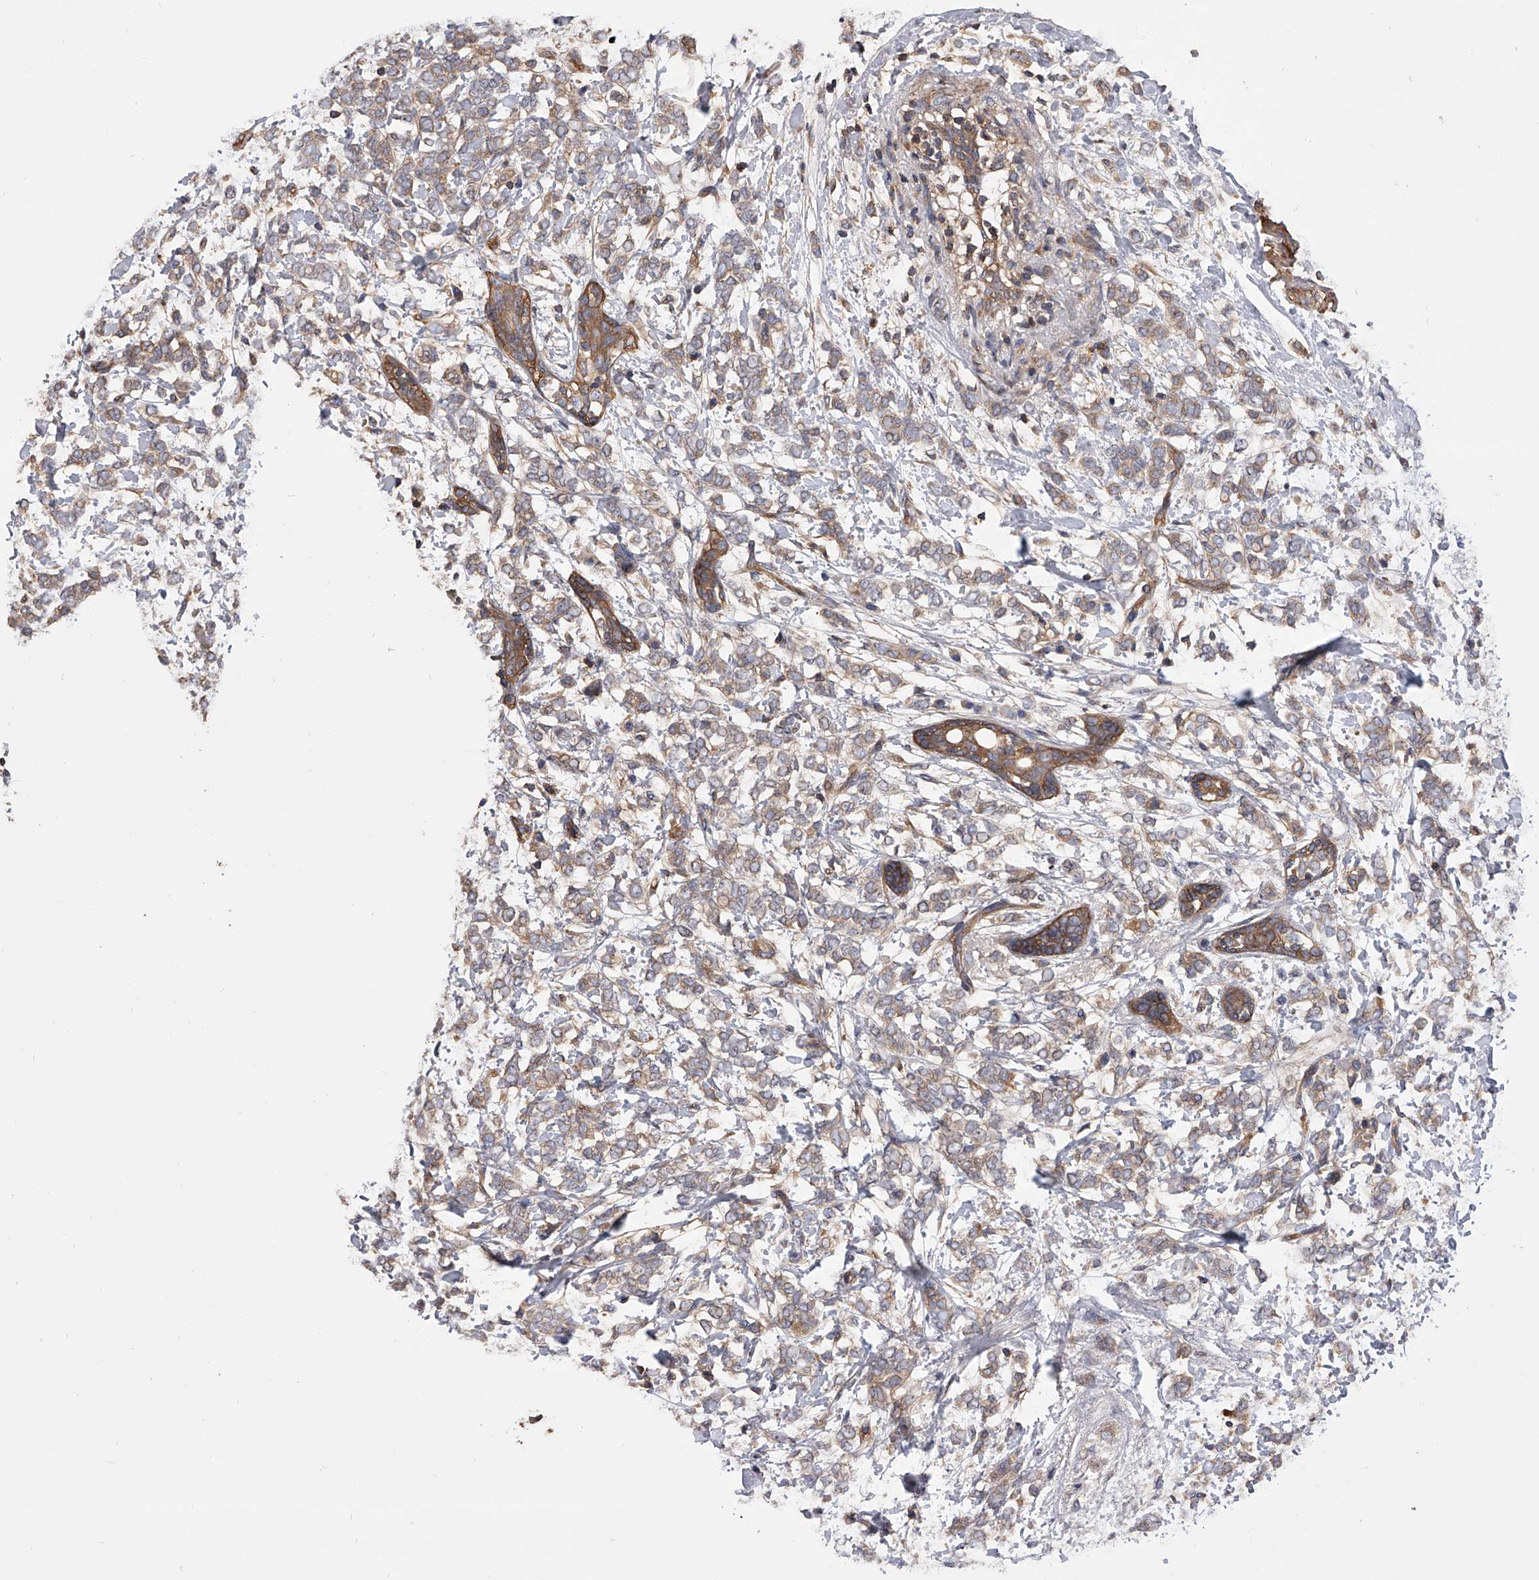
{"staining": {"intensity": "weak", "quantity": ">75%", "location": "cytoplasmic/membranous"}, "tissue": "breast cancer", "cell_type": "Tumor cells", "image_type": "cancer", "snomed": [{"axis": "morphology", "description": "Normal tissue, NOS"}, {"axis": "morphology", "description": "Lobular carcinoma"}, {"axis": "topography", "description": "Breast"}], "caption": "A brown stain shows weak cytoplasmic/membranous expression of a protein in breast cancer tumor cells.", "gene": "CUL7", "patient": {"sex": "female", "age": 47}}